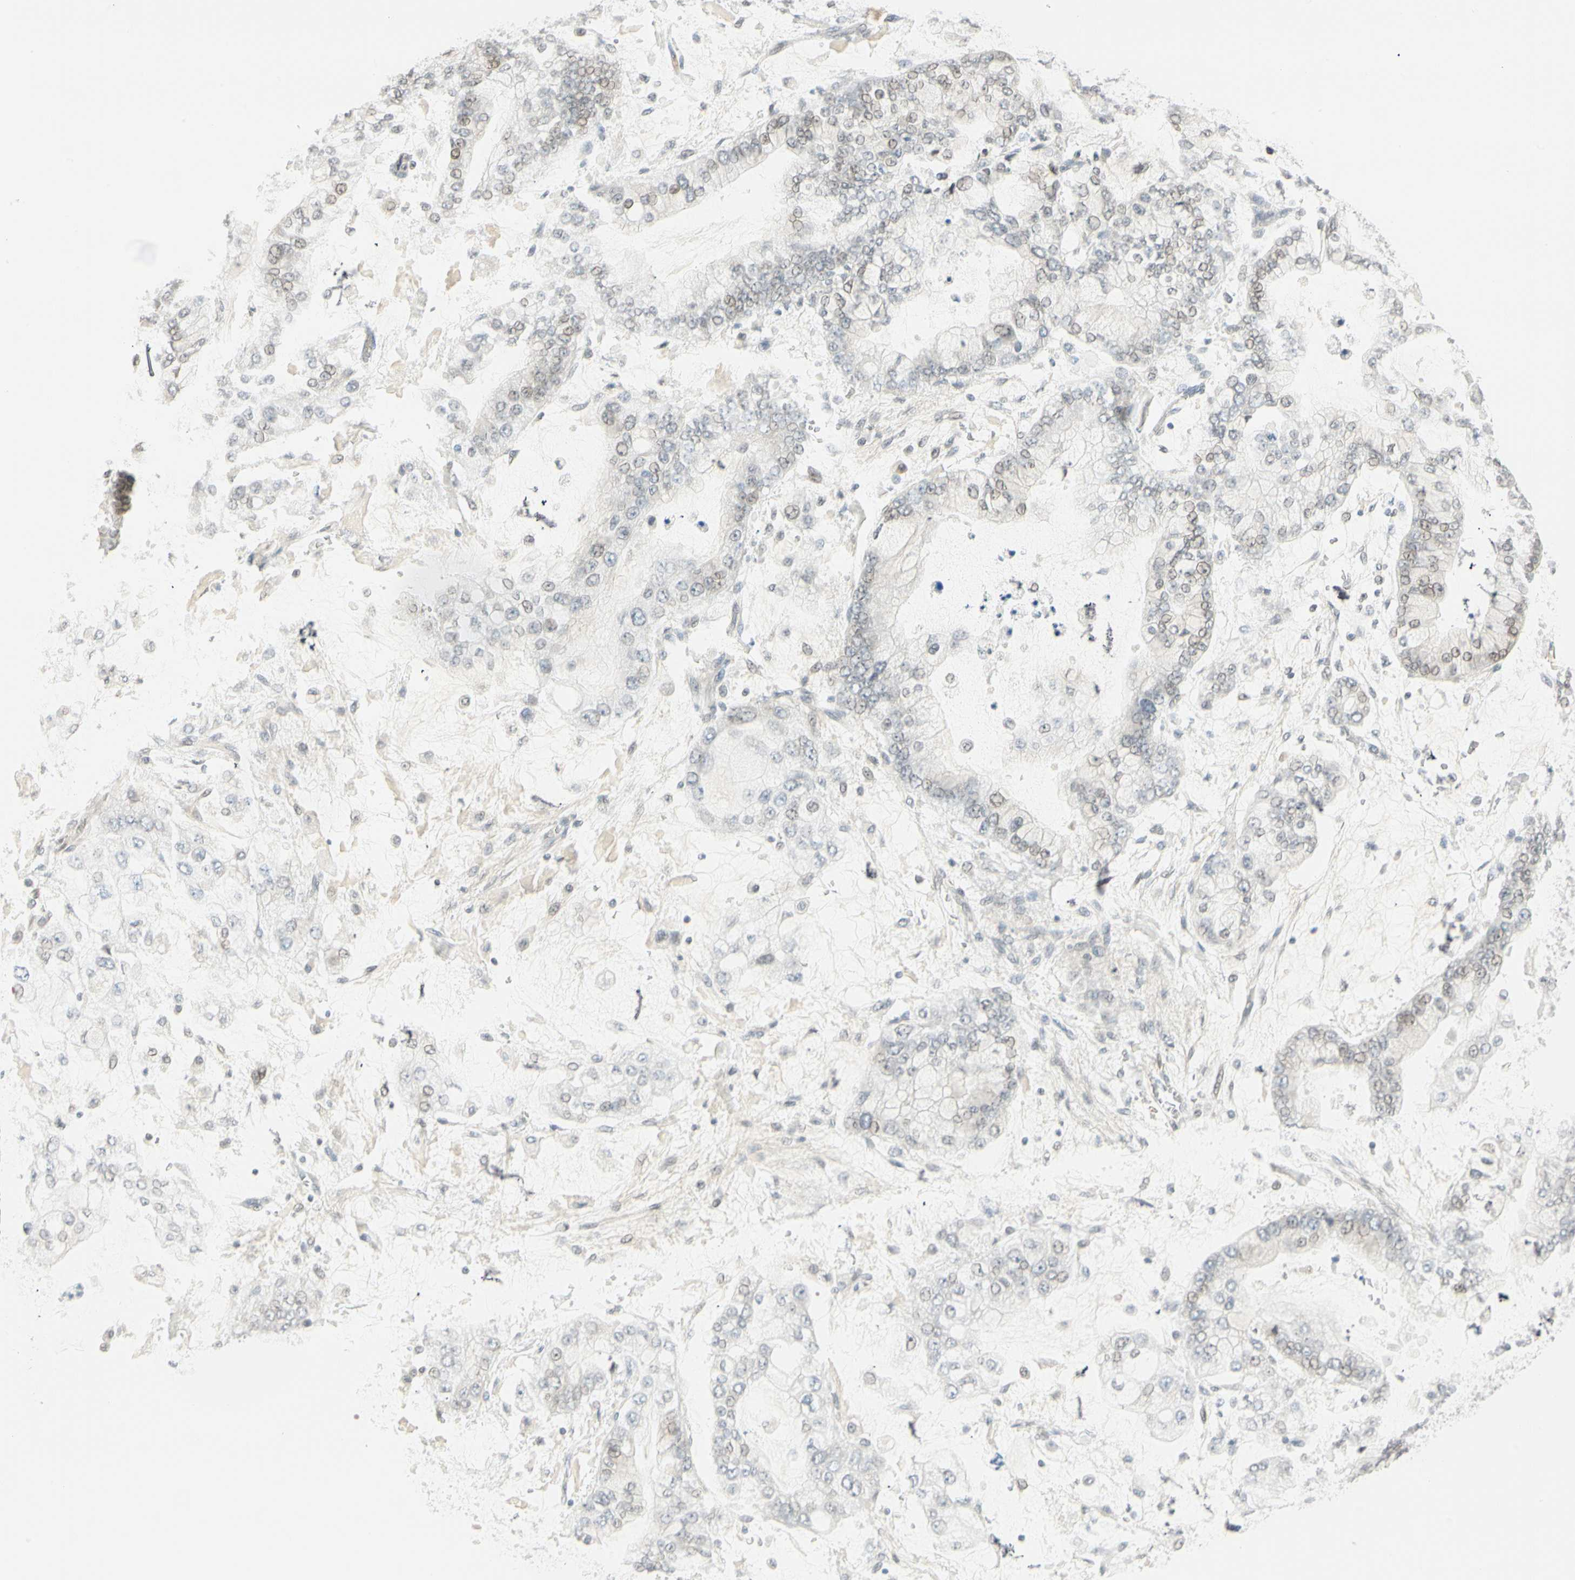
{"staining": {"intensity": "weak", "quantity": "<25%", "location": "cytoplasmic/membranous,nuclear"}, "tissue": "stomach cancer", "cell_type": "Tumor cells", "image_type": "cancer", "snomed": [{"axis": "morphology", "description": "Normal tissue, NOS"}, {"axis": "morphology", "description": "Adenocarcinoma, NOS"}, {"axis": "topography", "description": "Stomach, upper"}, {"axis": "topography", "description": "Stomach"}], "caption": "This micrograph is of stomach cancer stained with IHC to label a protein in brown with the nuclei are counter-stained blue. There is no positivity in tumor cells. (Stains: DAB (3,3'-diaminobenzidine) immunohistochemistry with hematoxylin counter stain, Microscopy: brightfield microscopy at high magnification).", "gene": "BCAN", "patient": {"sex": "male", "age": 76}}